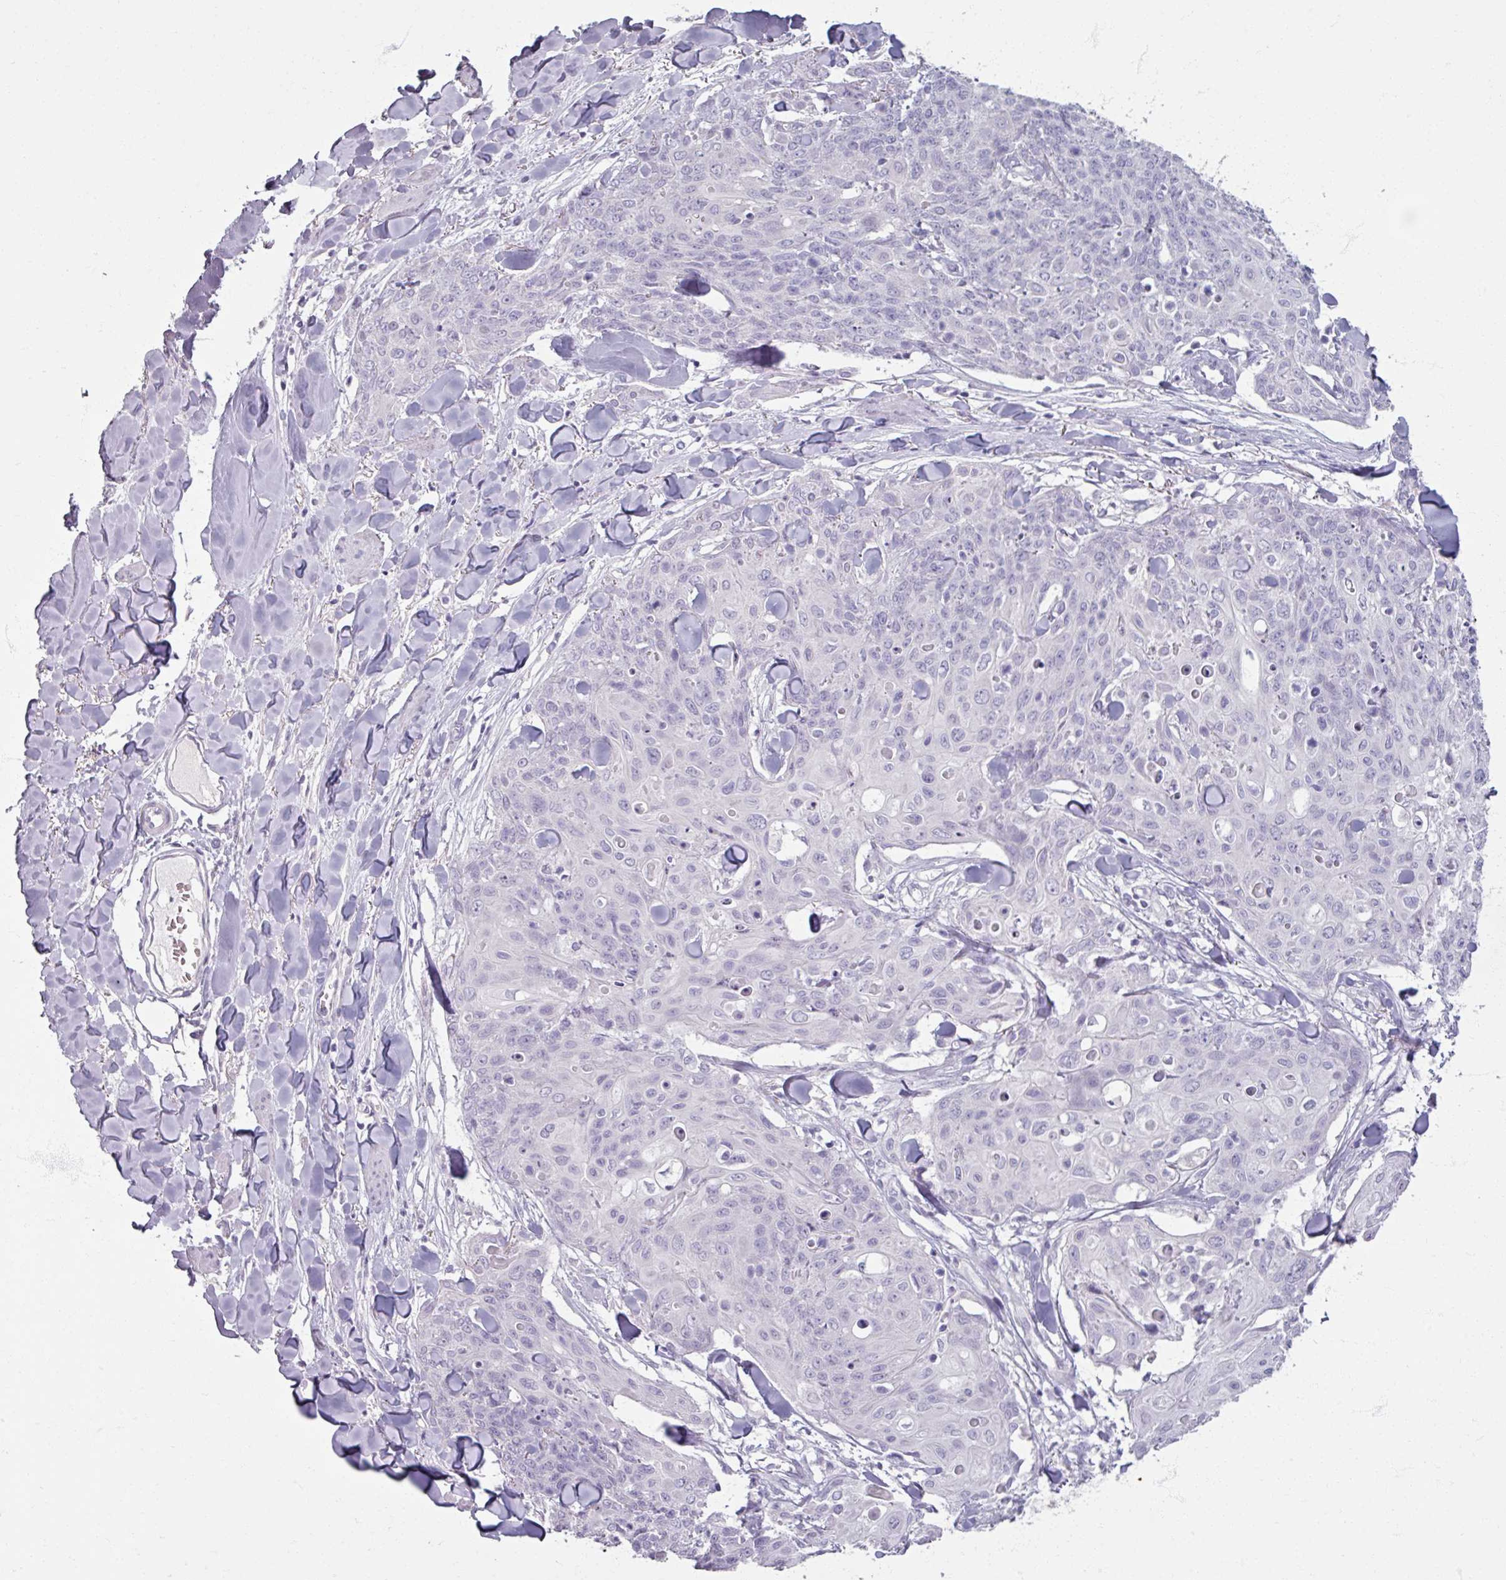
{"staining": {"intensity": "negative", "quantity": "none", "location": "none"}, "tissue": "skin cancer", "cell_type": "Tumor cells", "image_type": "cancer", "snomed": [{"axis": "morphology", "description": "Squamous cell carcinoma, NOS"}, {"axis": "topography", "description": "Skin"}, {"axis": "topography", "description": "Vulva"}], "caption": "This image is of skin cancer stained with IHC to label a protein in brown with the nuclei are counter-stained blue. There is no expression in tumor cells.", "gene": "TG", "patient": {"sex": "female", "age": 85}}